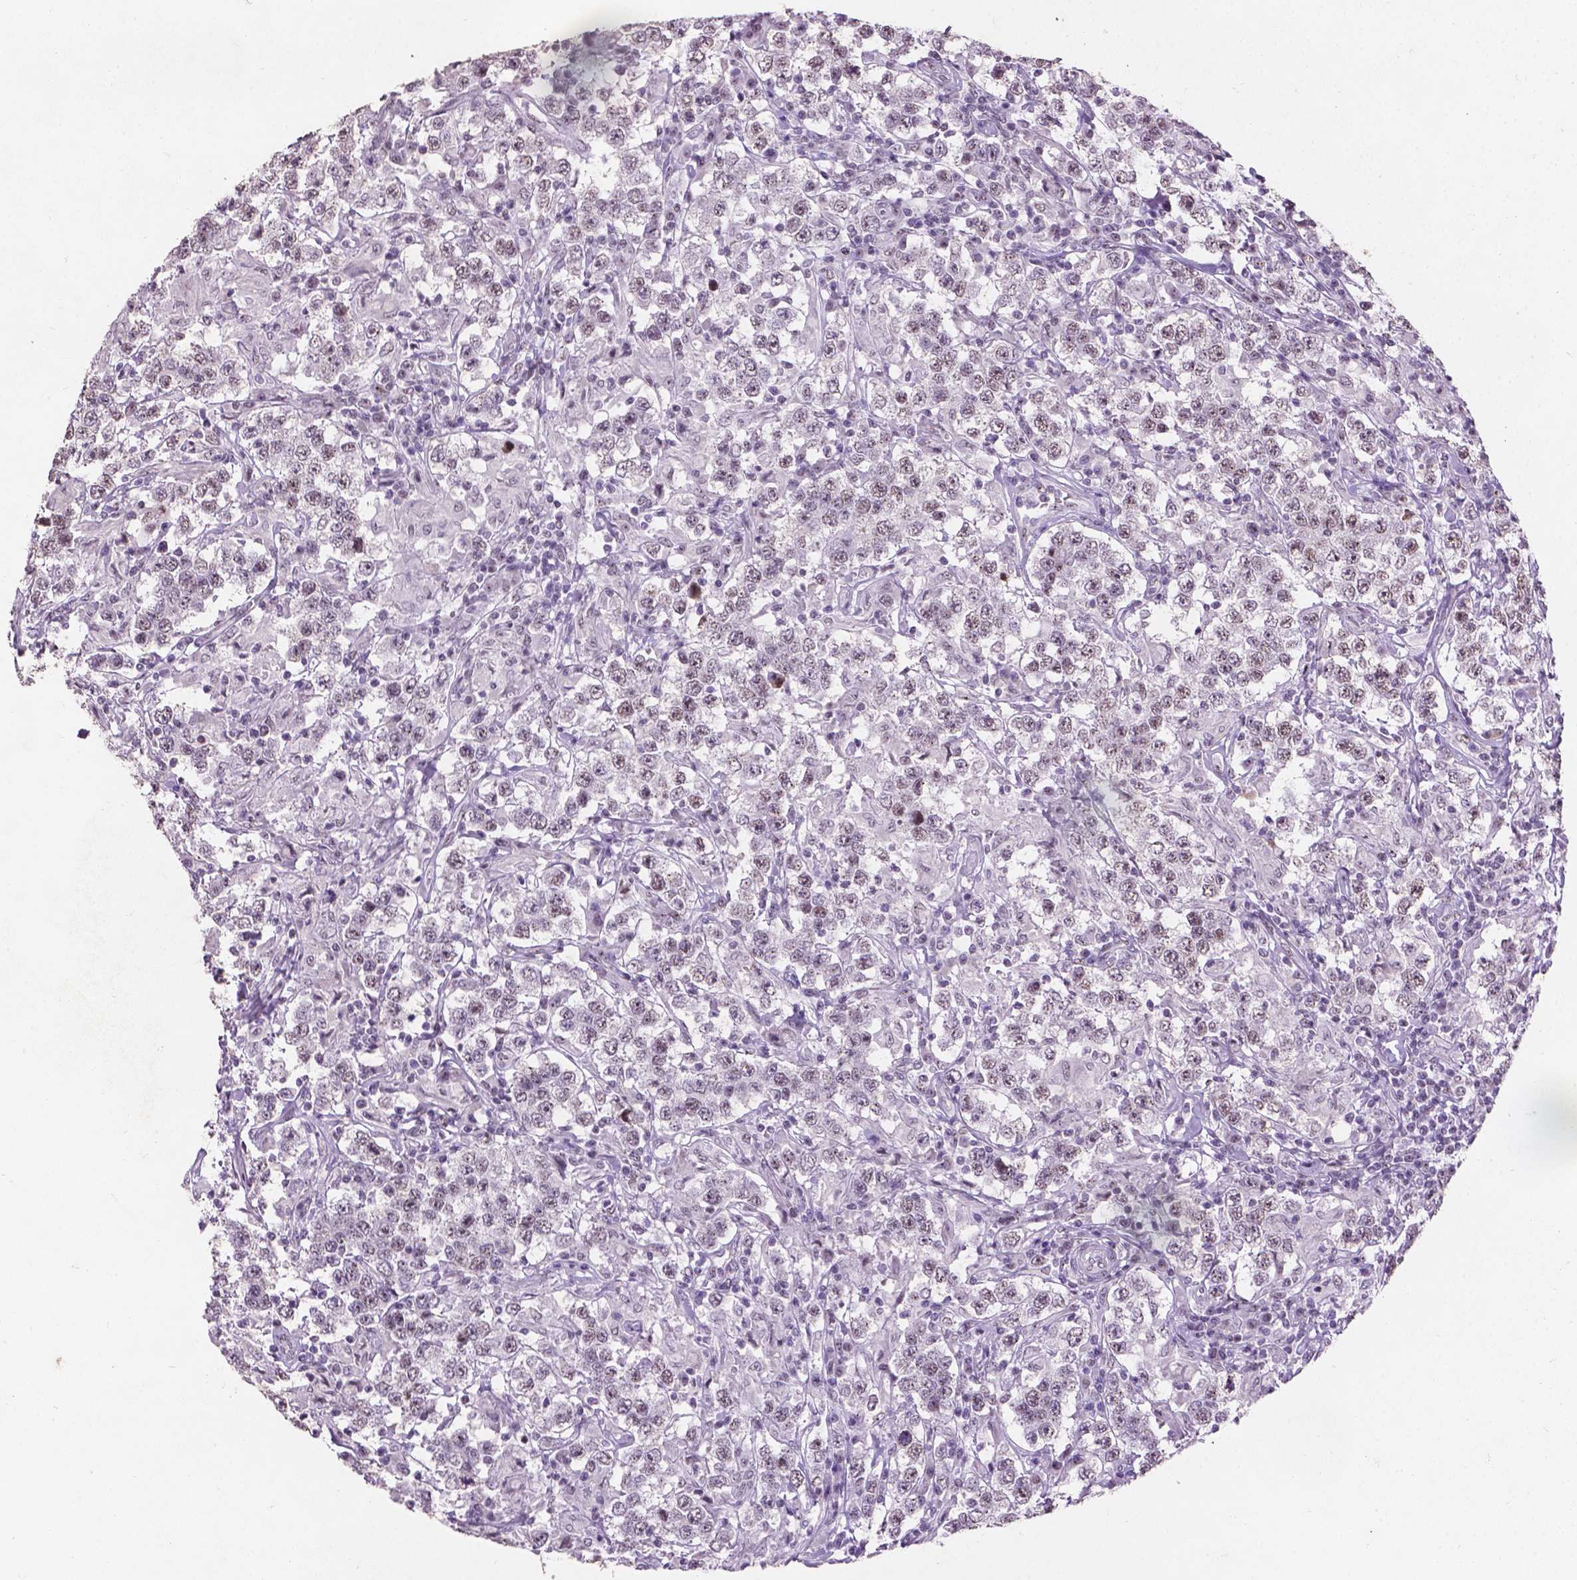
{"staining": {"intensity": "weak", "quantity": "25%-75%", "location": "nuclear"}, "tissue": "testis cancer", "cell_type": "Tumor cells", "image_type": "cancer", "snomed": [{"axis": "morphology", "description": "Seminoma, NOS"}, {"axis": "morphology", "description": "Carcinoma, Embryonal, NOS"}, {"axis": "topography", "description": "Testis"}], "caption": "DAB (3,3'-diaminobenzidine) immunohistochemical staining of testis cancer exhibits weak nuclear protein expression in about 25%-75% of tumor cells.", "gene": "COIL", "patient": {"sex": "male", "age": 41}}